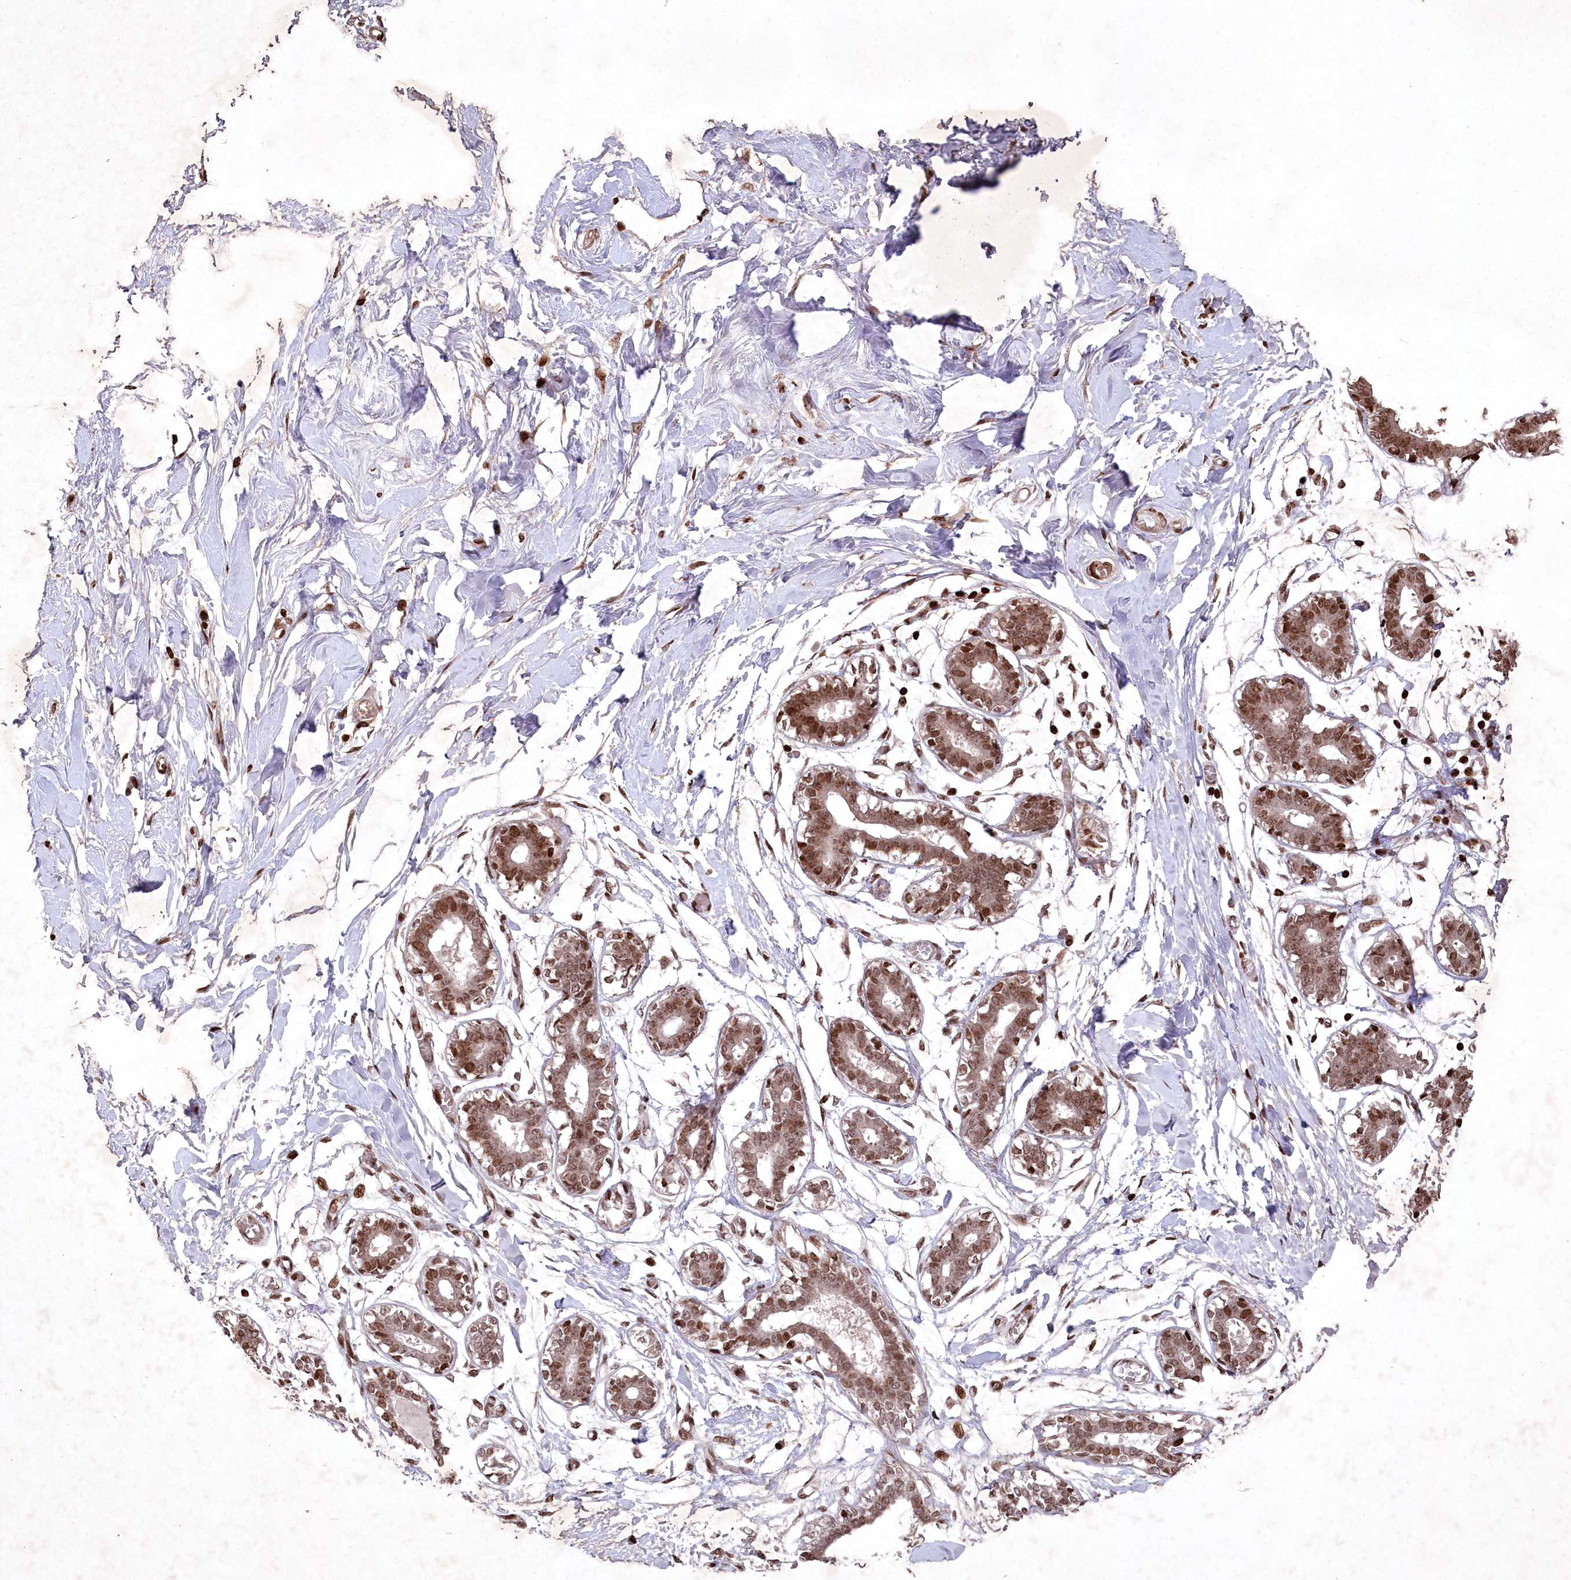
{"staining": {"intensity": "moderate", "quantity": ">75%", "location": "nuclear"}, "tissue": "breast", "cell_type": "Adipocytes", "image_type": "normal", "snomed": [{"axis": "morphology", "description": "Normal tissue, NOS"}, {"axis": "topography", "description": "Breast"}], "caption": "Breast stained with a brown dye demonstrates moderate nuclear positive positivity in about >75% of adipocytes.", "gene": "CCSER2", "patient": {"sex": "female", "age": 27}}